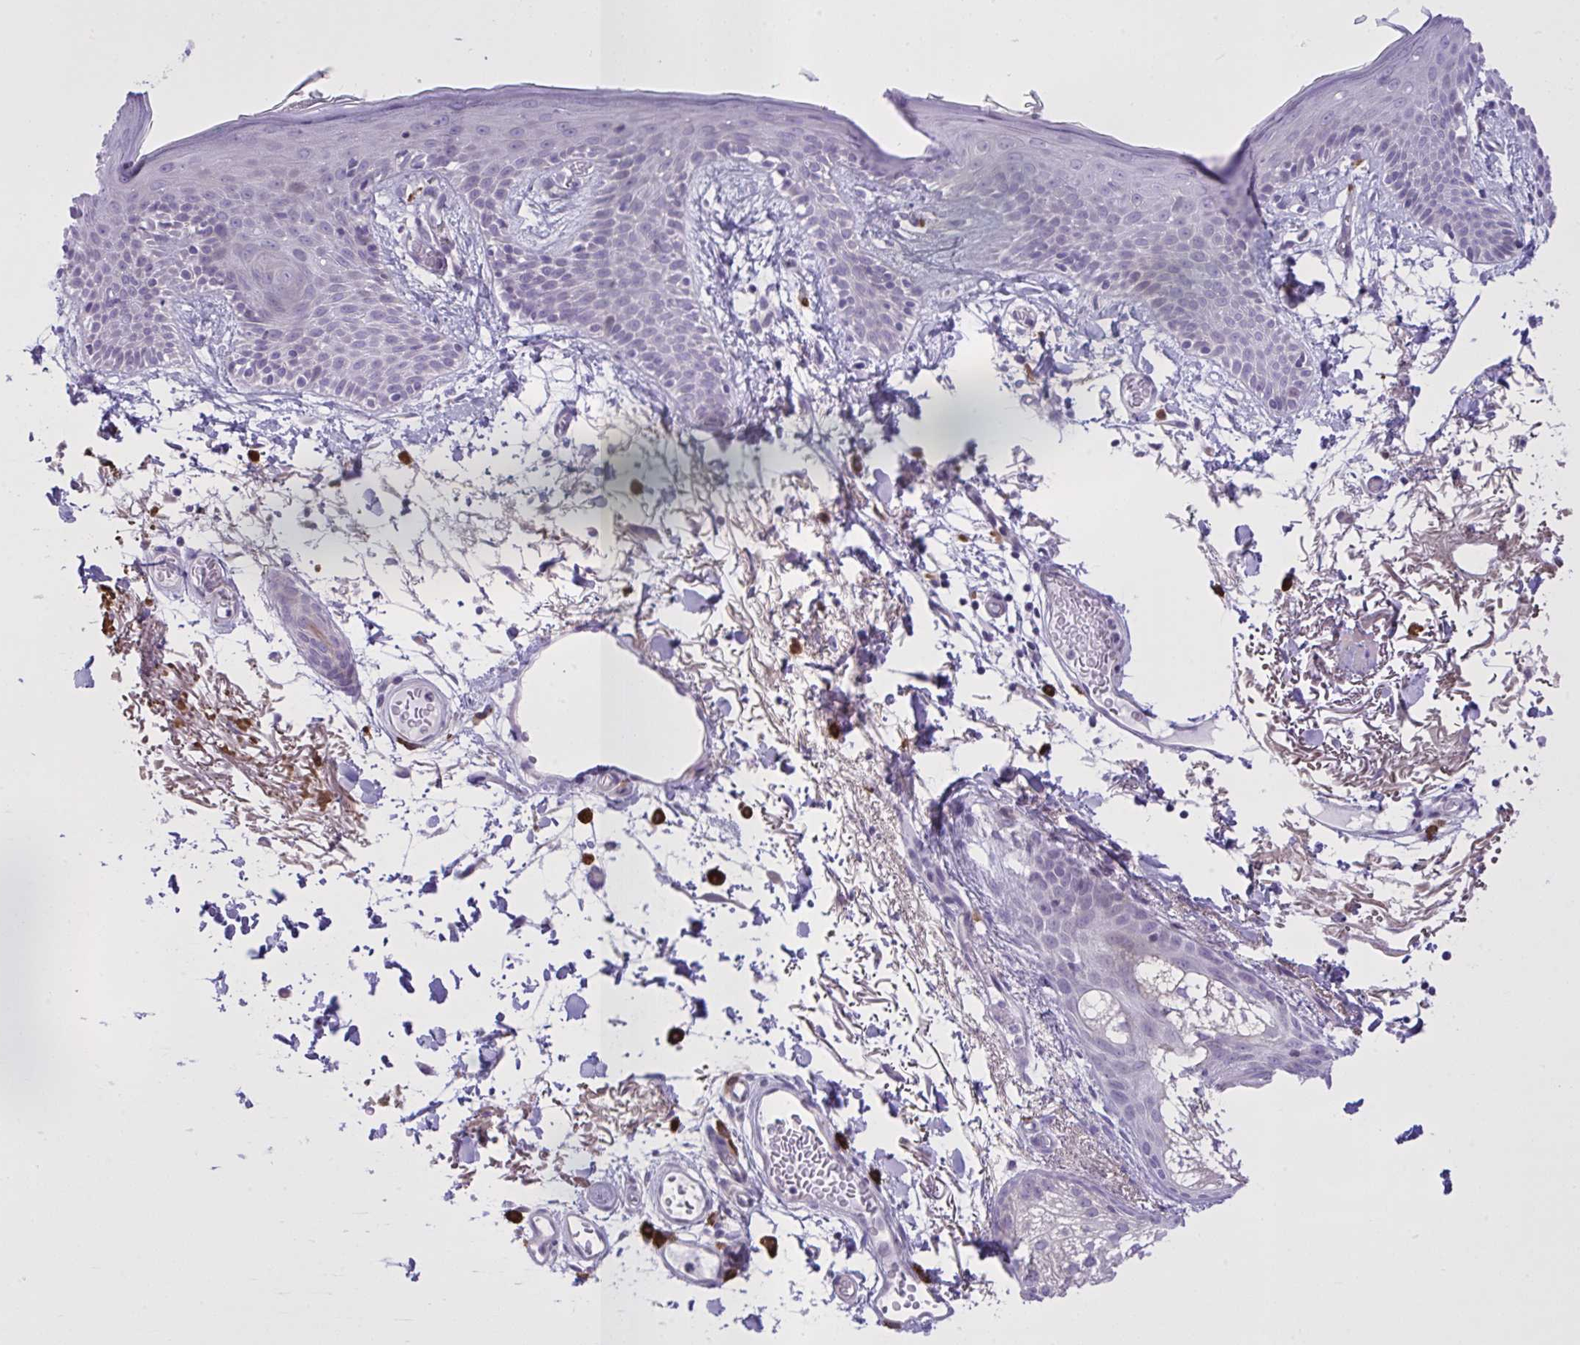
{"staining": {"intensity": "negative", "quantity": "none", "location": "none"}, "tissue": "skin", "cell_type": "Fibroblasts", "image_type": "normal", "snomed": [{"axis": "morphology", "description": "Normal tissue, NOS"}, {"axis": "topography", "description": "Skin"}], "caption": "Immunohistochemistry histopathology image of unremarkable skin: skin stained with DAB reveals no significant protein positivity in fibroblasts. The staining is performed using DAB brown chromogen with nuclei counter-stained in using hematoxylin.", "gene": "SPAG1", "patient": {"sex": "male", "age": 79}}